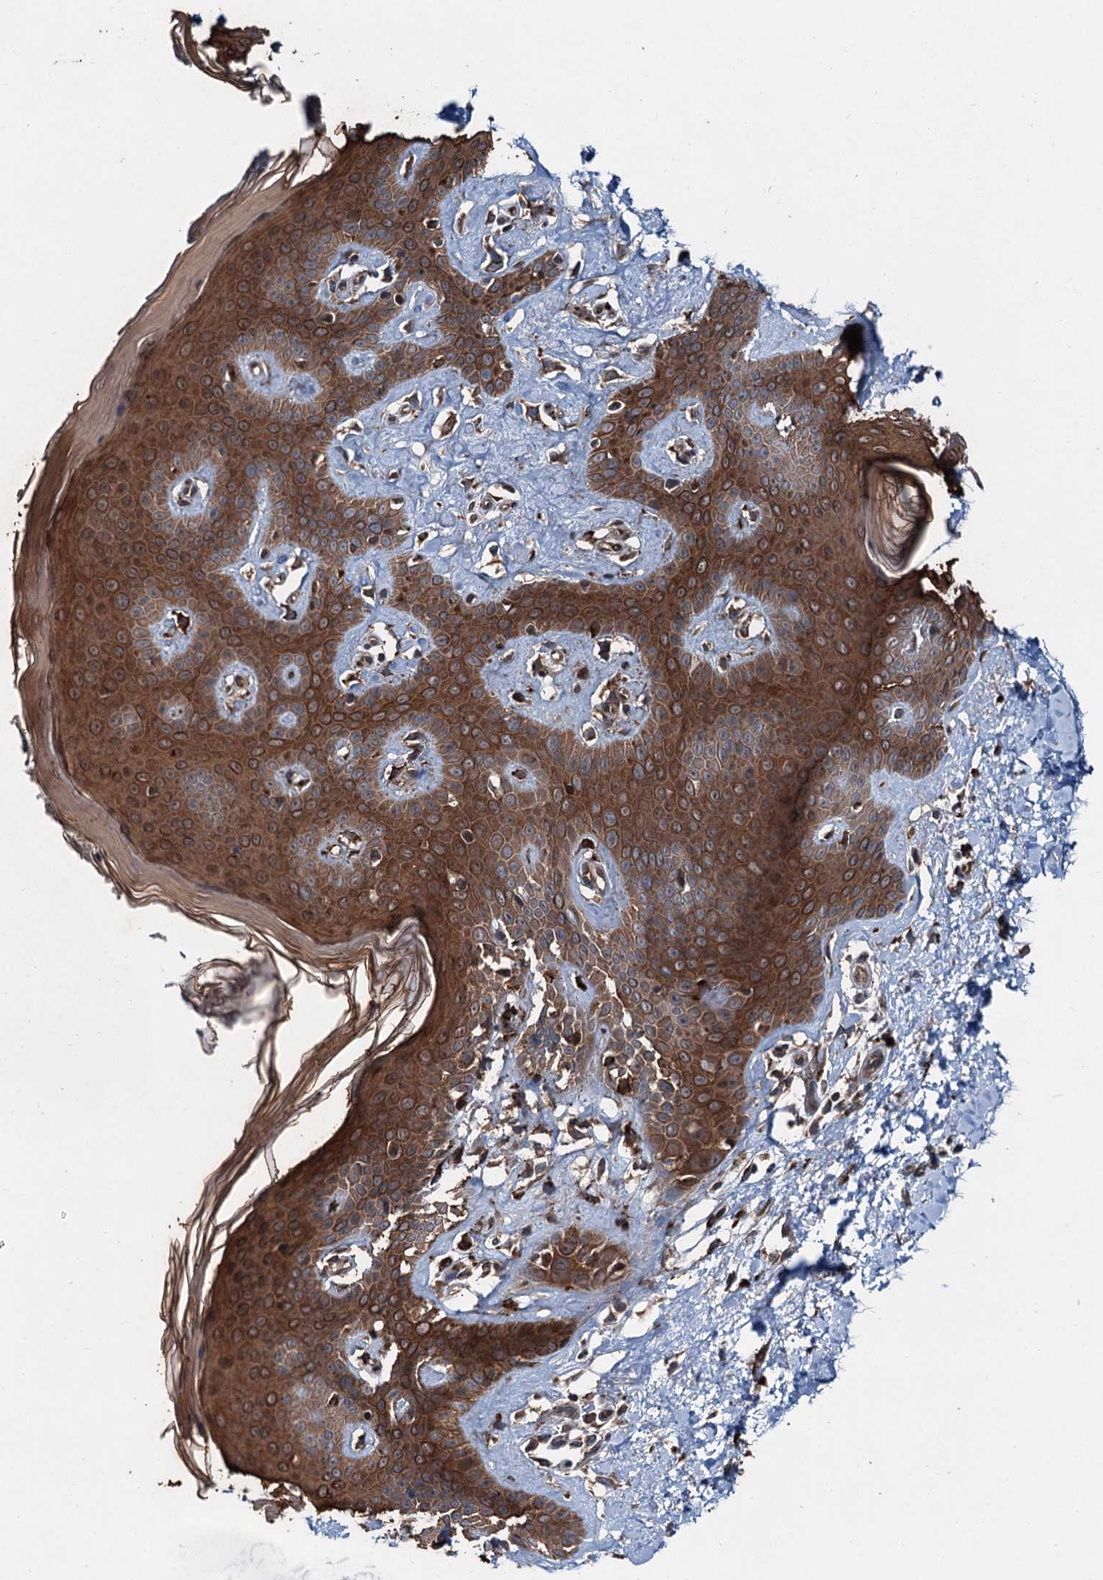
{"staining": {"intensity": "strong", "quantity": ">75%", "location": "cytoplasmic/membranous"}, "tissue": "skin", "cell_type": "Fibroblasts", "image_type": "normal", "snomed": [{"axis": "morphology", "description": "Normal tissue, NOS"}, {"axis": "topography", "description": "Skin"}], "caption": "Protein staining of normal skin reveals strong cytoplasmic/membranous expression in approximately >75% of fibroblasts. Nuclei are stained in blue.", "gene": "DDIAS", "patient": {"sex": "female", "age": 64}}